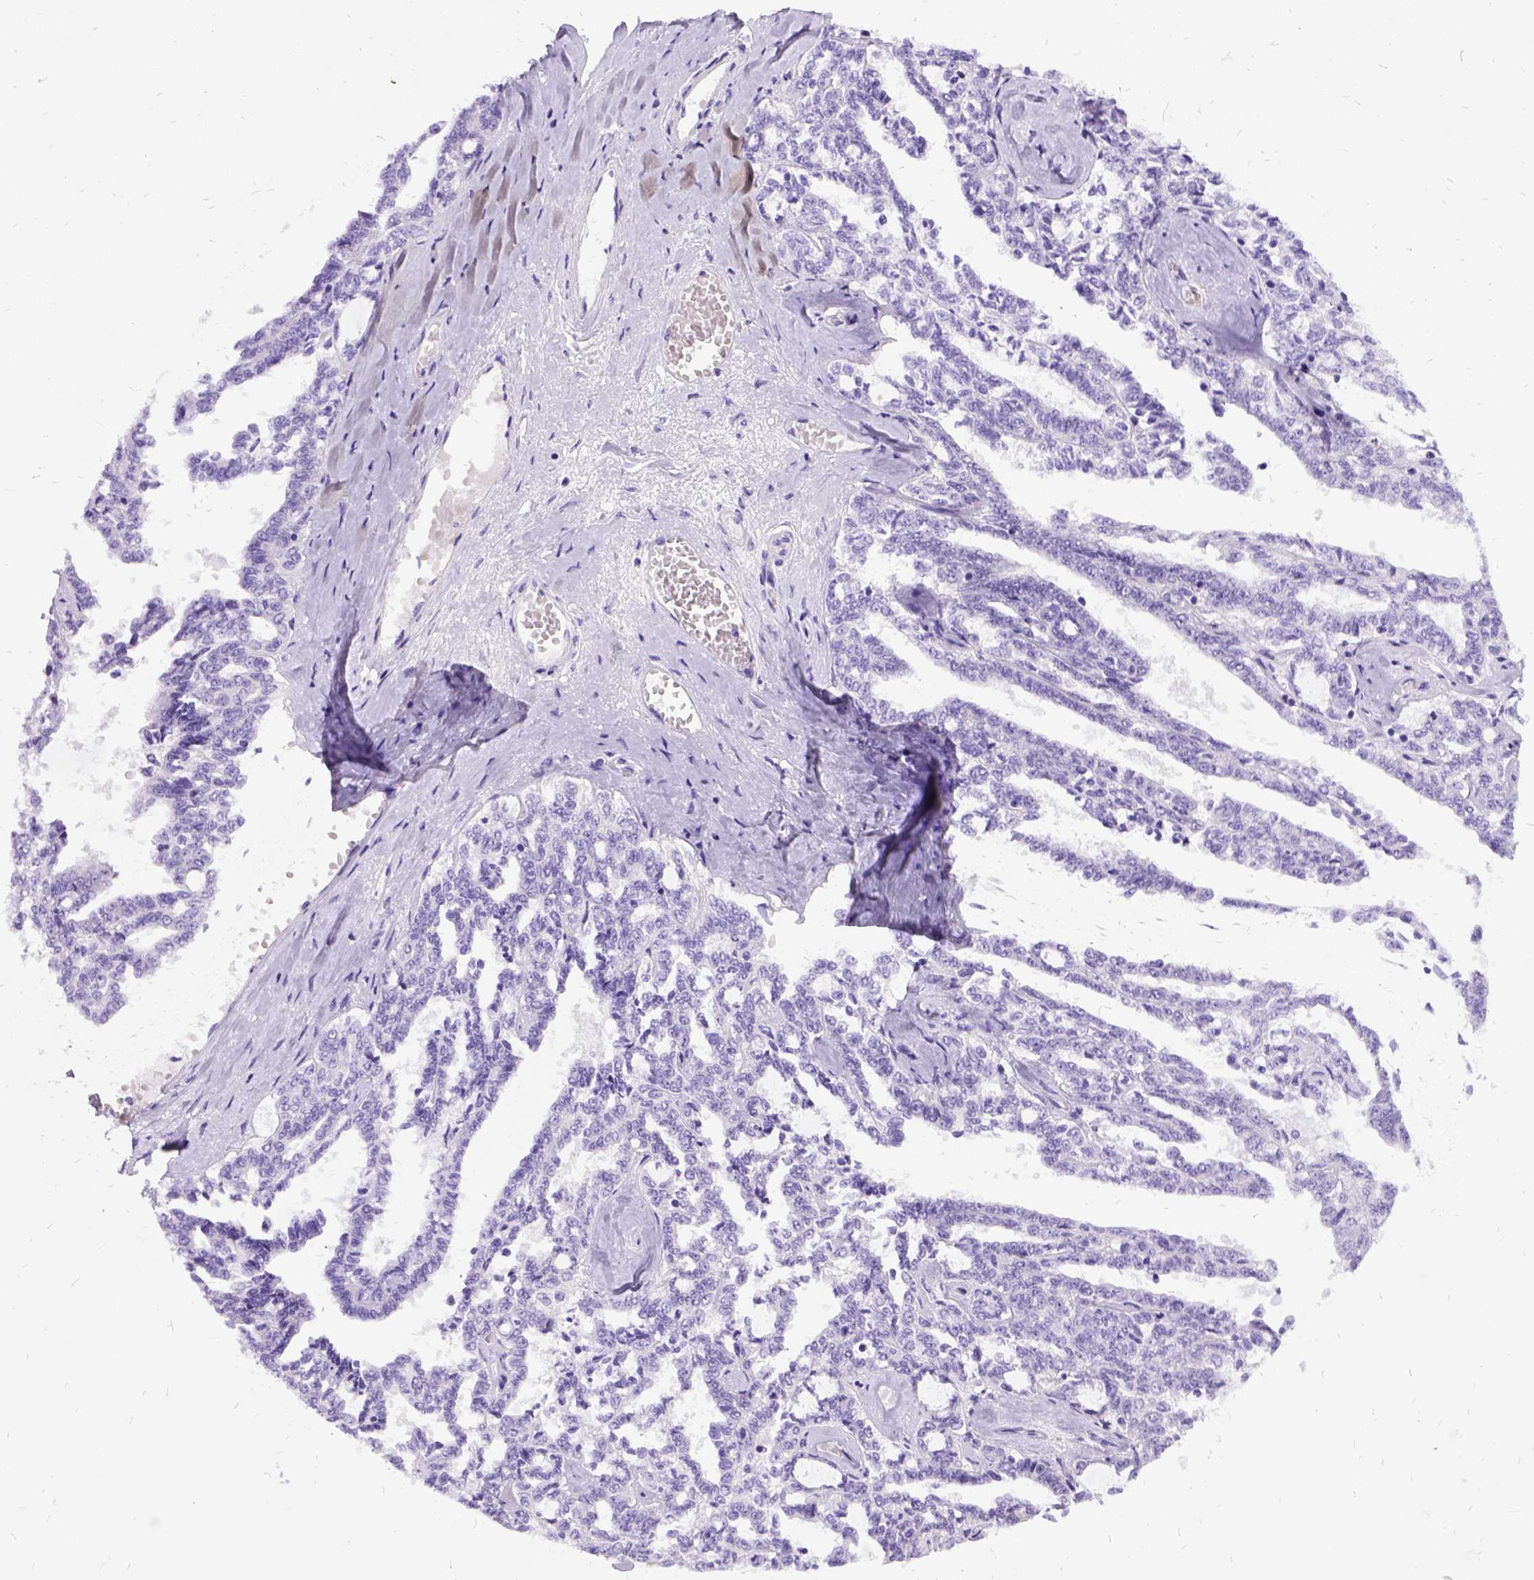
{"staining": {"intensity": "negative", "quantity": "none", "location": "none"}, "tissue": "ovarian cancer", "cell_type": "Tumor cells", "image_type": "cancer", "snomed": [{"axis": "morphology", "description": "Cystadenocarcinoma, serous, NOS"}, {"axis": "topography", "description": "Ovary"}], "caption": "Immunohistochemistry micrograph of neoplastic tissue: human ovarian cancer stained with DAB shows no significant protein expression in tumor cells.", "gene": "PRG2", "patient": {"sex": "female", "age": 71}}